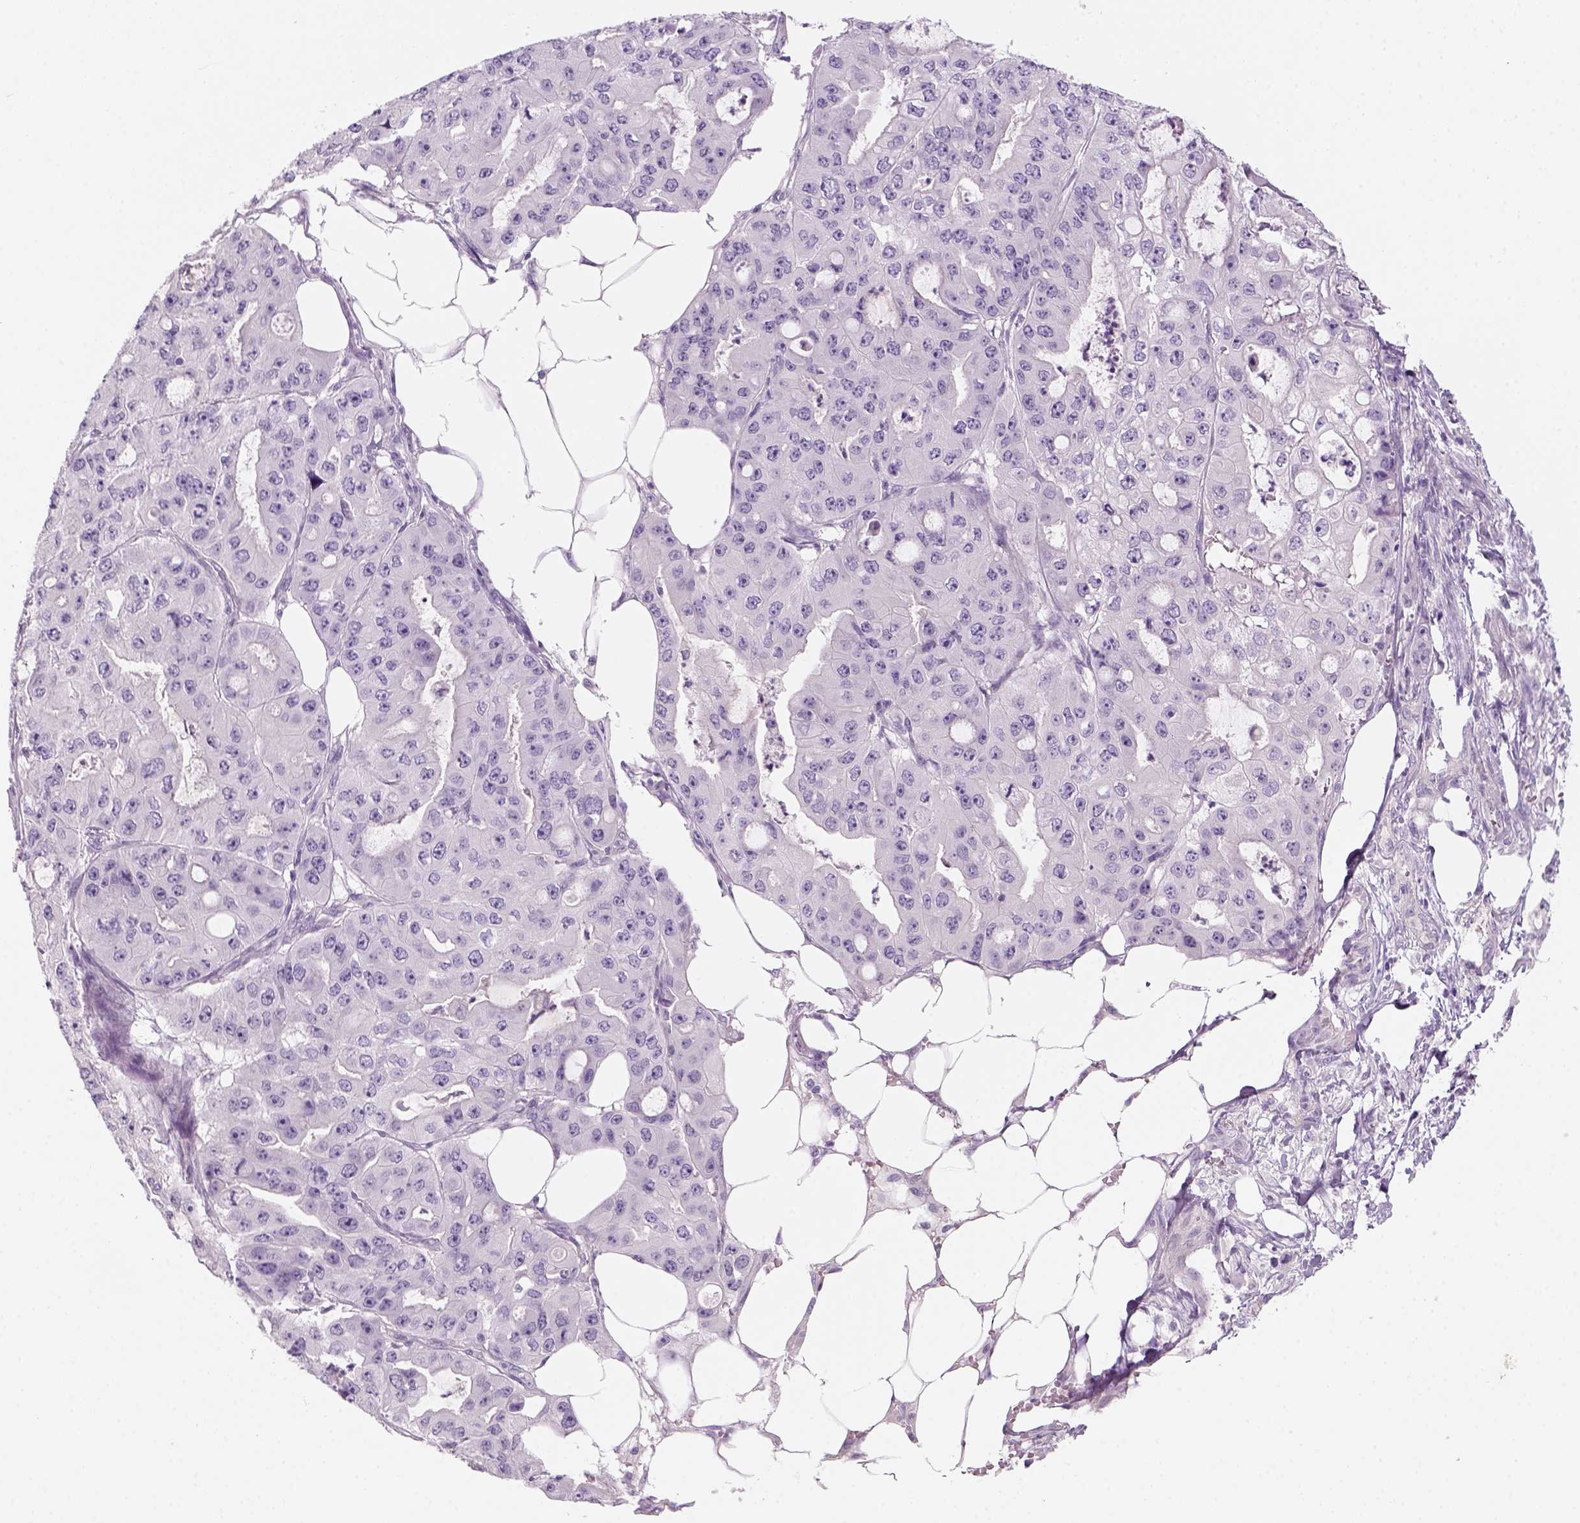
{"staining": {"intensity": "negative", "quantity": "none", "location": "none"}, "tissue": "ovarian cancer", "cell_type": "Tumor cells", "image_type": "cancer", "snomed": [{"axis": "morphology", "description": "Cystadenocarcinoma, serous, NOS"}, {"axis": "topography", "description": "Ovary"}], "caption": "IHC photomicrograph of human serous cystadenocarcinoma (ovarian) stained for a protein (brown), which demonstrates no expression in tumor cells.", "gene": "KRT25", "patient": {"sex": "female", "age": 56}}